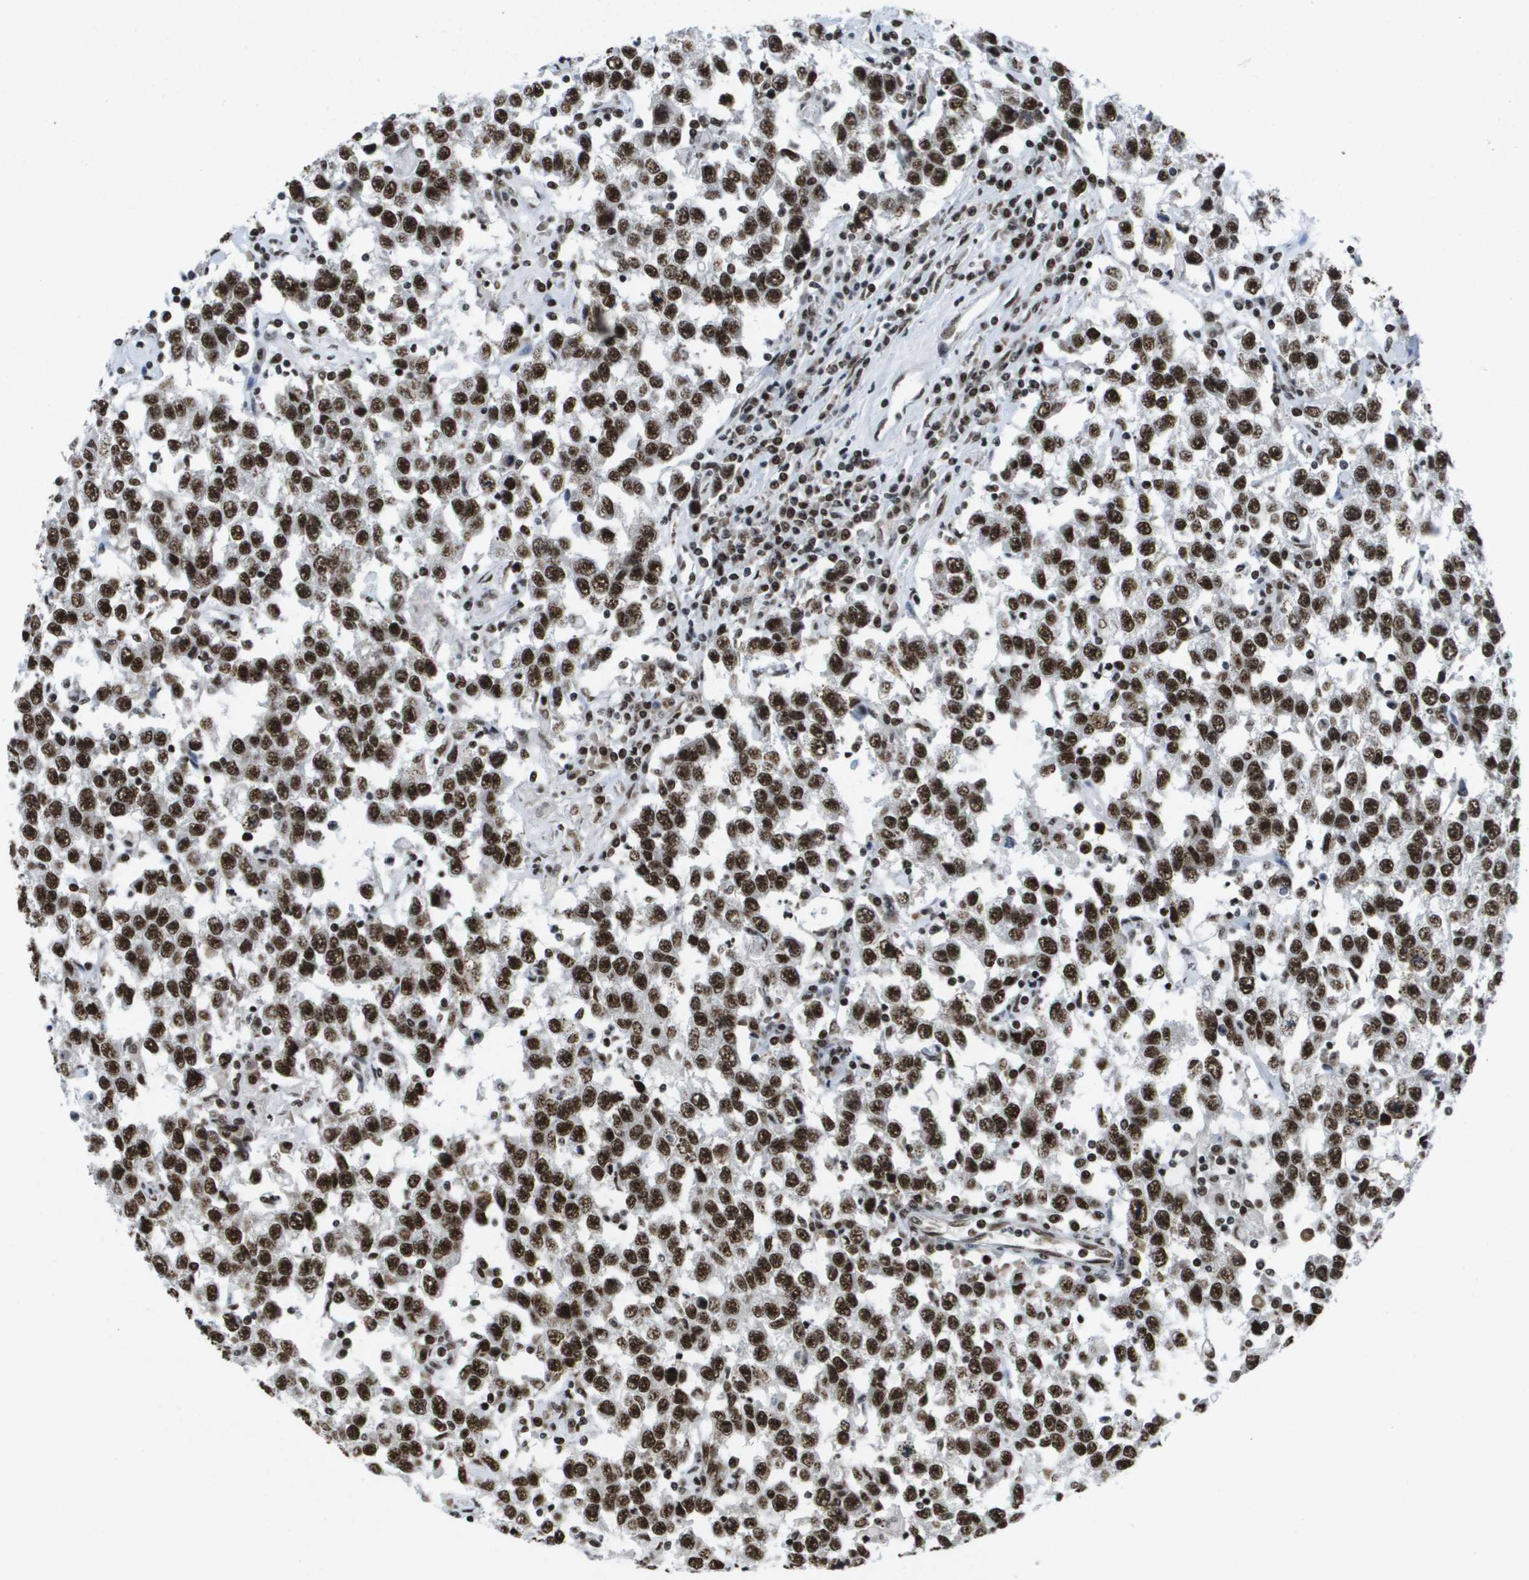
{"staining": {"intensity": "strong", "quantity": ">75%", "location": "nuclear"}, "tissue": "testis cancer", "cell_type": "Tumor cells", "image_type": "cancer", "snomed": [{"axis": "morphology", "description": "Seminoma, NOS"}, {"axis": "topography", "description": "Testis"}], "caption": "Testis cancer (seminoma) stained with DAB (3,3'-diaminobenzidine) immunohistochemistry shows high levels of strong nuclear expression in approximately >75% of tumor cells. (DAB (3,3'-diaminobenzidine) = brown stain, brightfield microscopy at high magnification).", "gene": "NSRP1", "patient": {"sex": "male", "age": 41}}